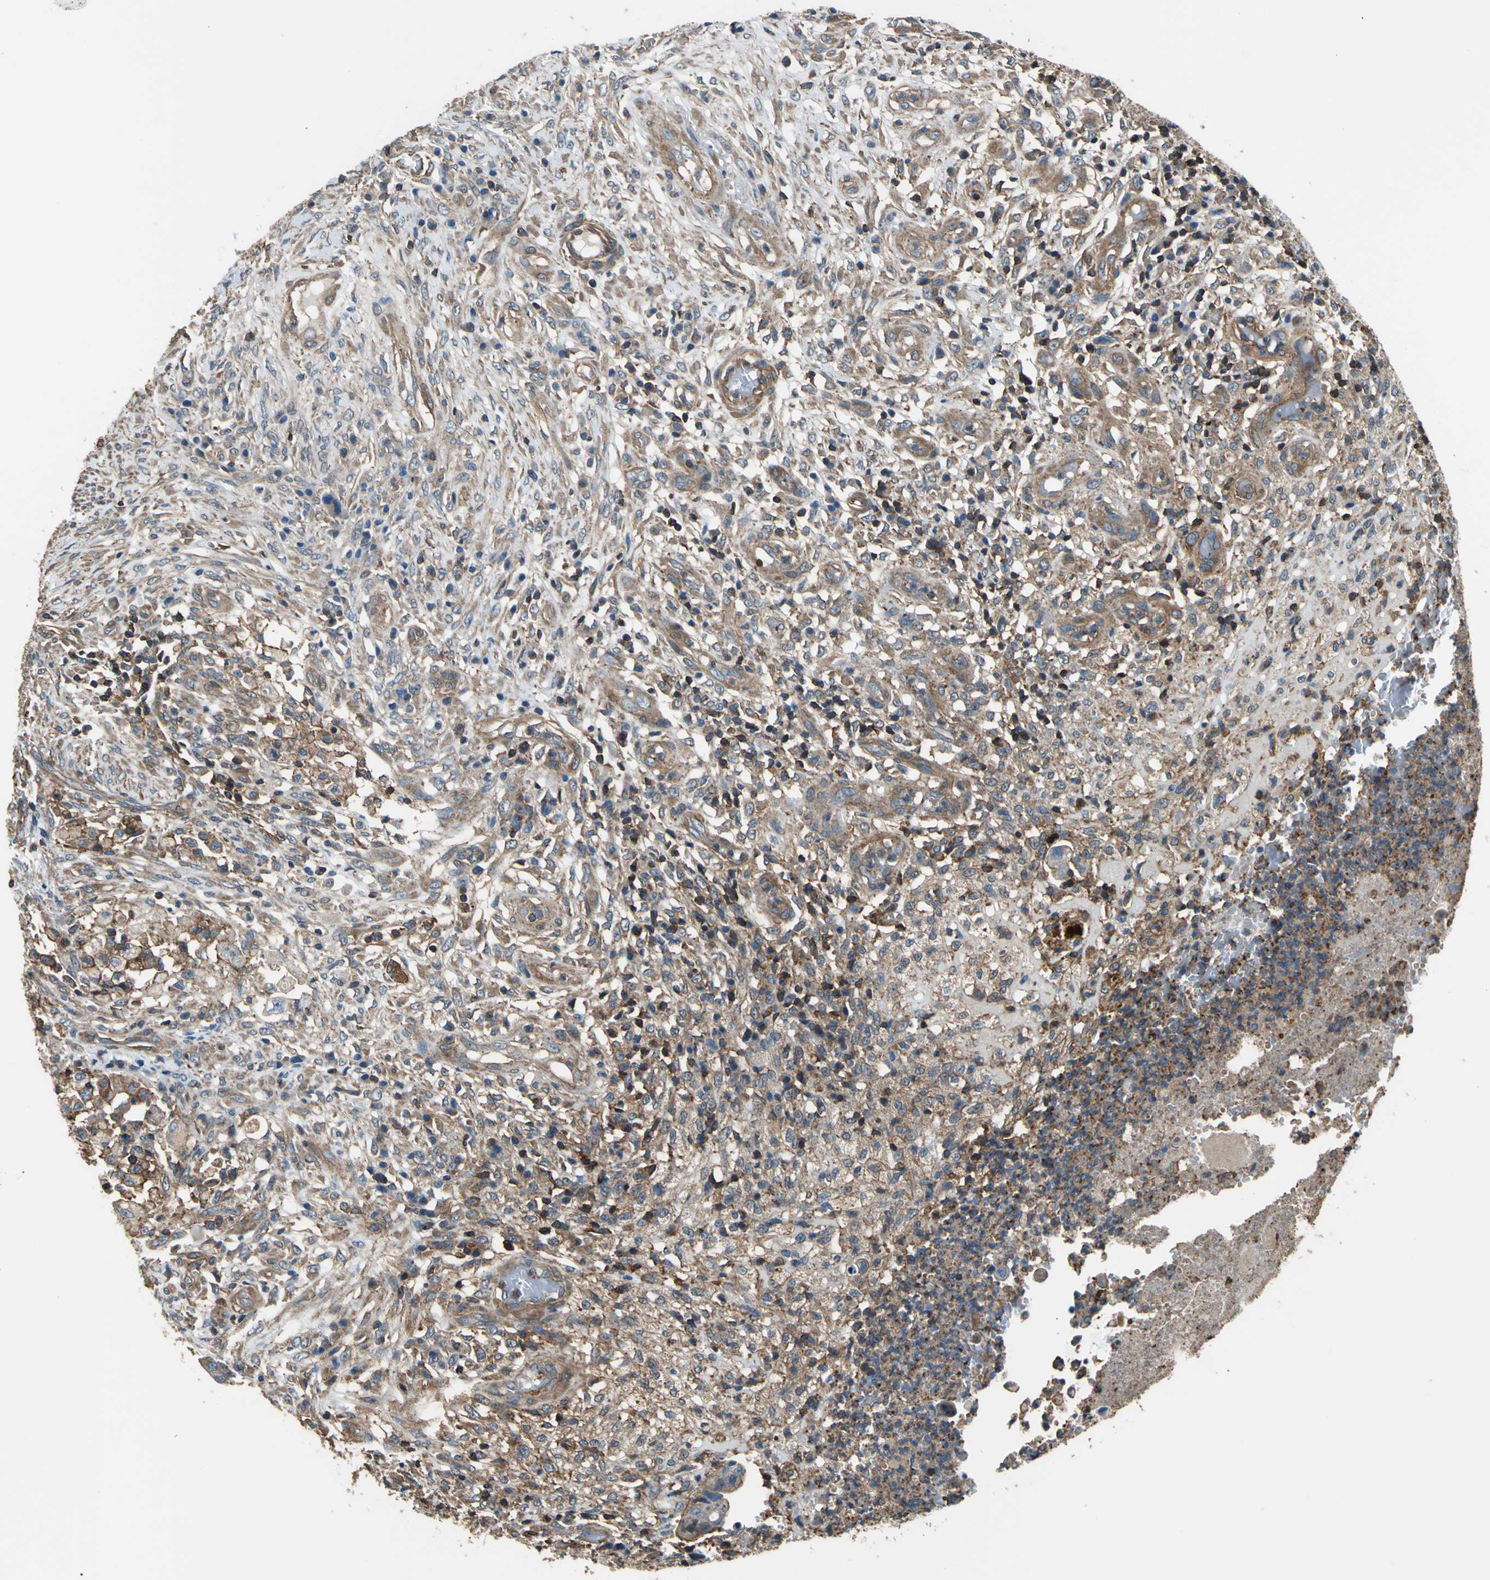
{"staining": {"intensity": "moderate", "quantity": ">75%", "location": "cytoplasmic/membranous"}, "tissue": "colorectal cancer", "cell_type": "Tumor cells", "image_type": "cancer", "snomed": [{"axis": "morphology", "description": "Adenocarcinoma, NOS"}, {"axis": "topography", "description": "Rectum"}], "caption": "Moderate cytoplasmic/membranous protein expression is appreciated in about >75% of tumor cells in colorectal cancer (adenocarcinoma).", "gene": "PARVA", "patient": {"sex": "female", "age": 71}}